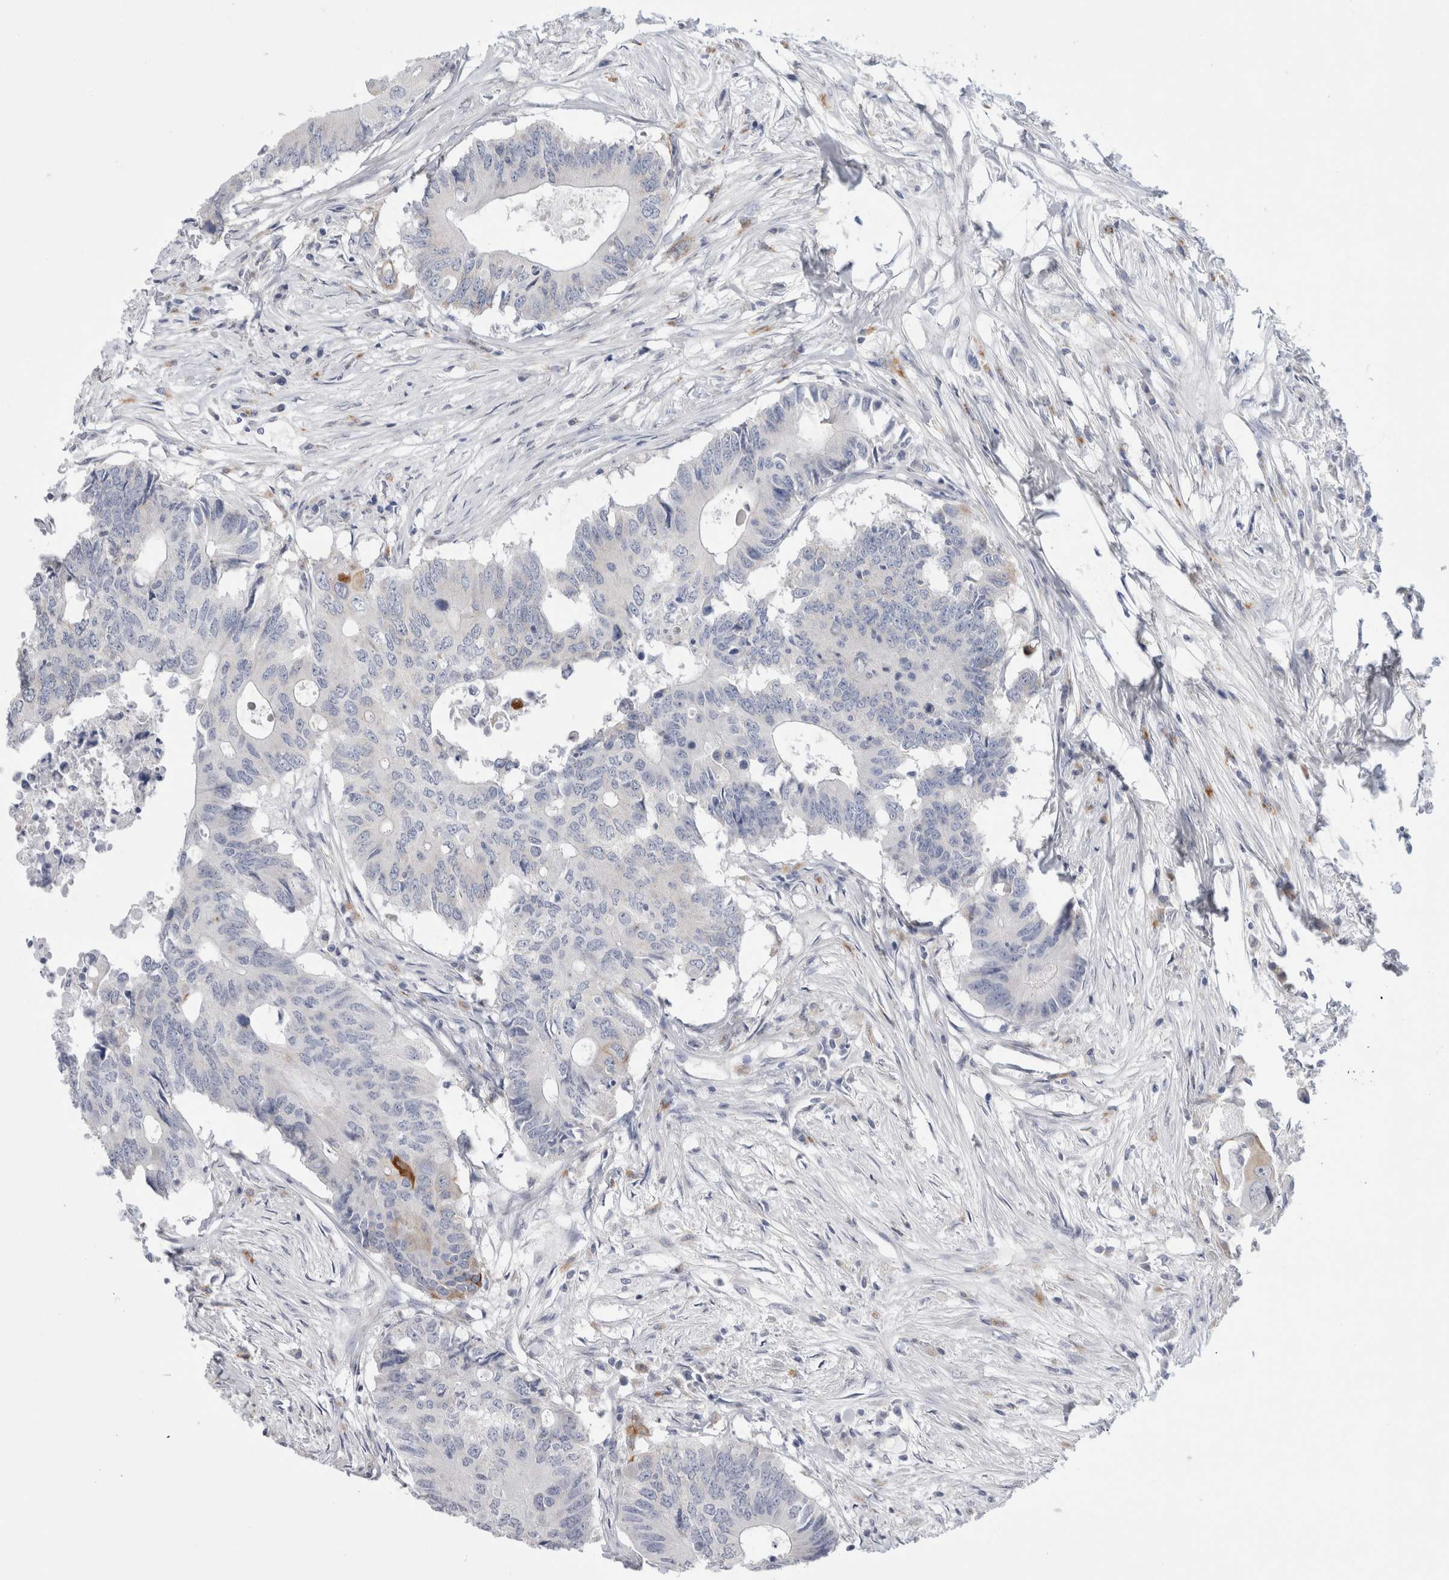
{"staining": {"intensity": "negative", "quantity": "none", "location": "none"}, "tissue": "colorectal cancer", "cell_type": "Tumor cells", "image_type": "cancer", "snomed": [{"axis": "morphology", "description": "Adenocarcinoma, NOS"}, {"axis": "topography", "description": "Colon"}], "caption": "There is no significant expression in tumor cells of colorectal cancer.", "gene": "GAA", "patient": {"sex": "male", "age": 71}}